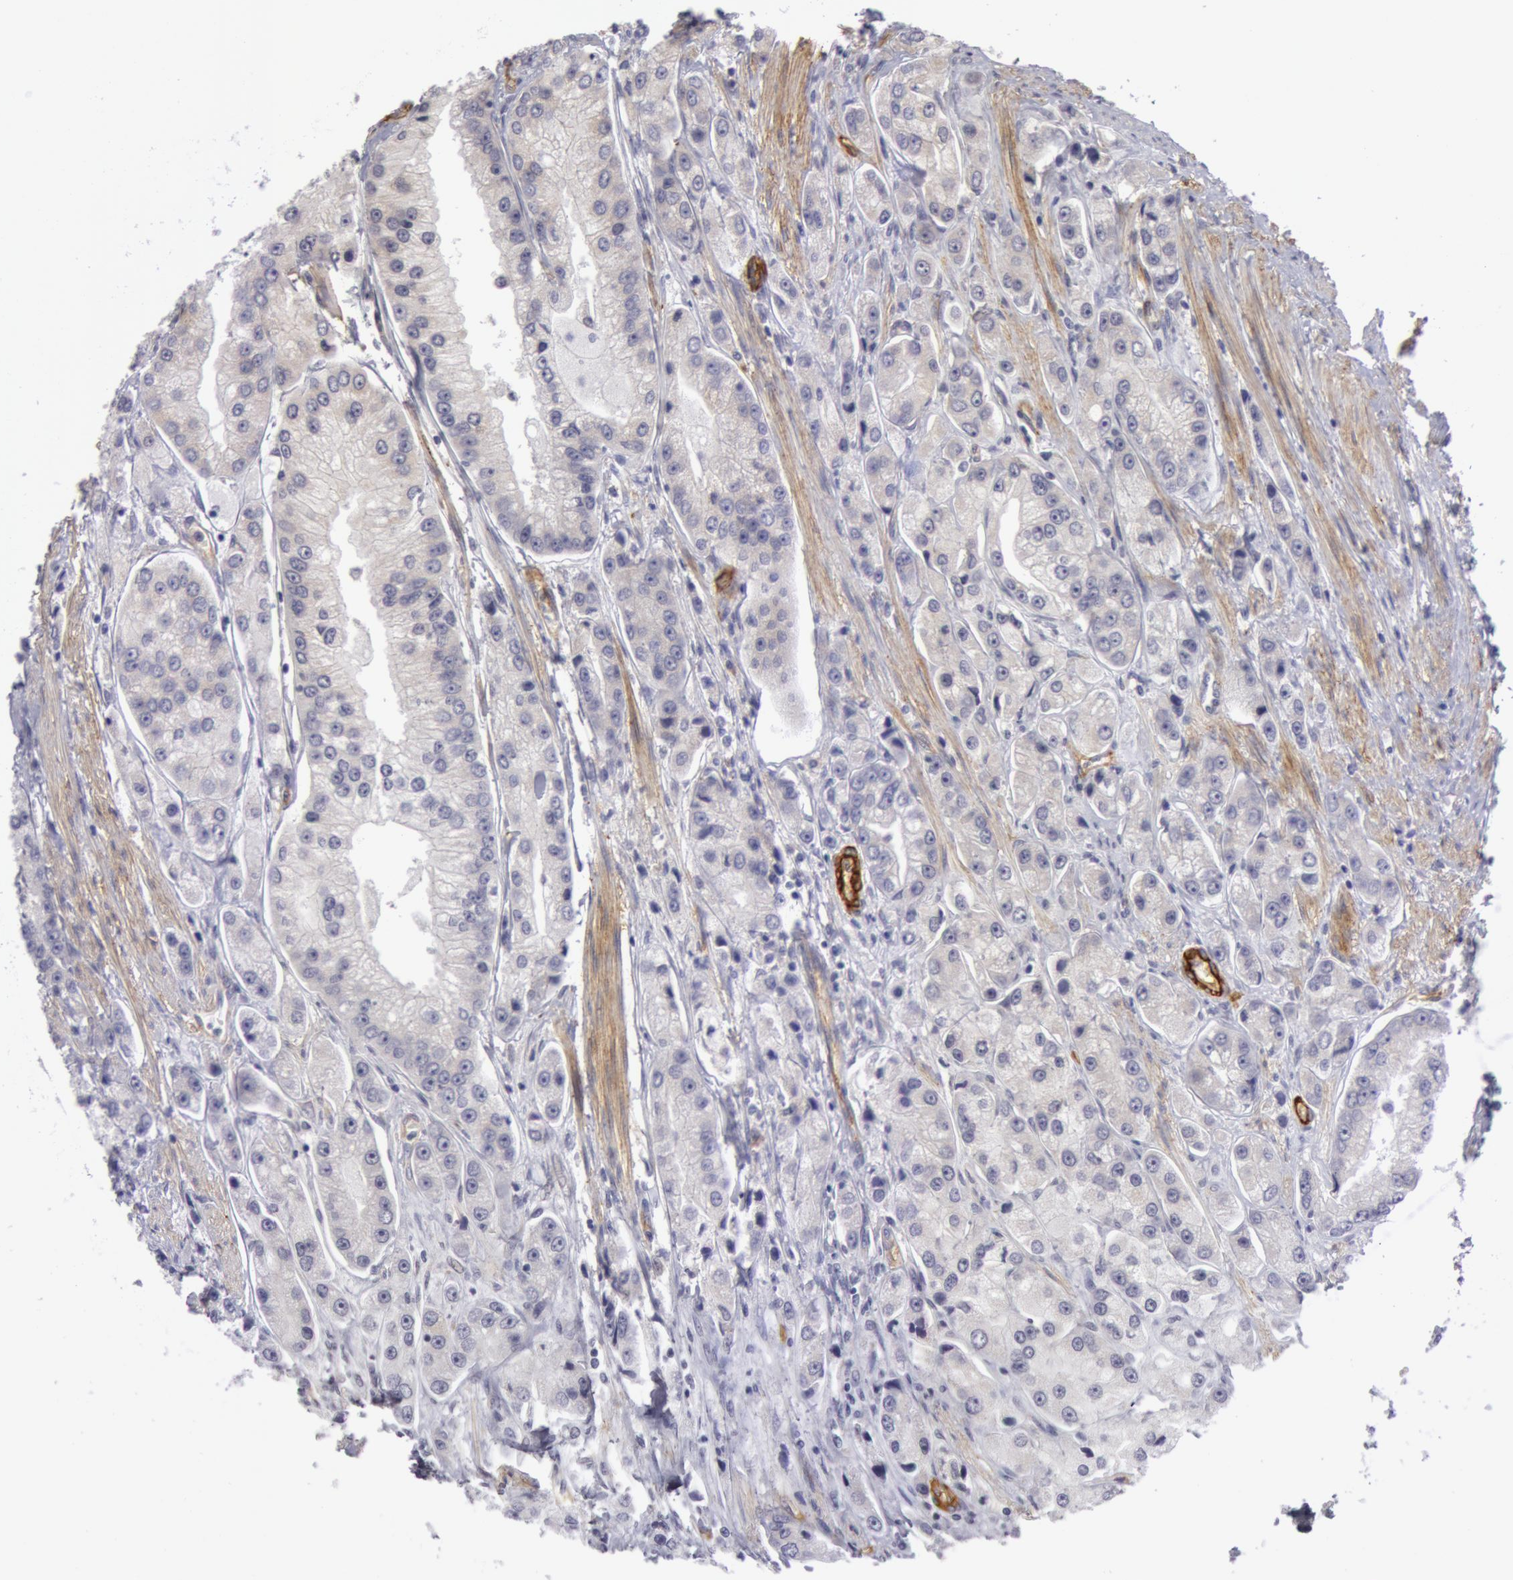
{"staining": {"intensity": "negative", "quantity": "none", "location": "none"}, "tissue": "prostate cancer", "cell_type": "Tumor cells", "image_type": "cancer", "snomed": [{"axis": "morphology", "description": "Adenocarcinoma, Medium grade"}, {"axis": "topography", "description": "Prostate"}], "caption": "There is no significant staining in tumor cells of medium-grade adenocarcinoma (prostate).", "gene": "IL23A", "patient": {"sex": "male", "age": 72}}